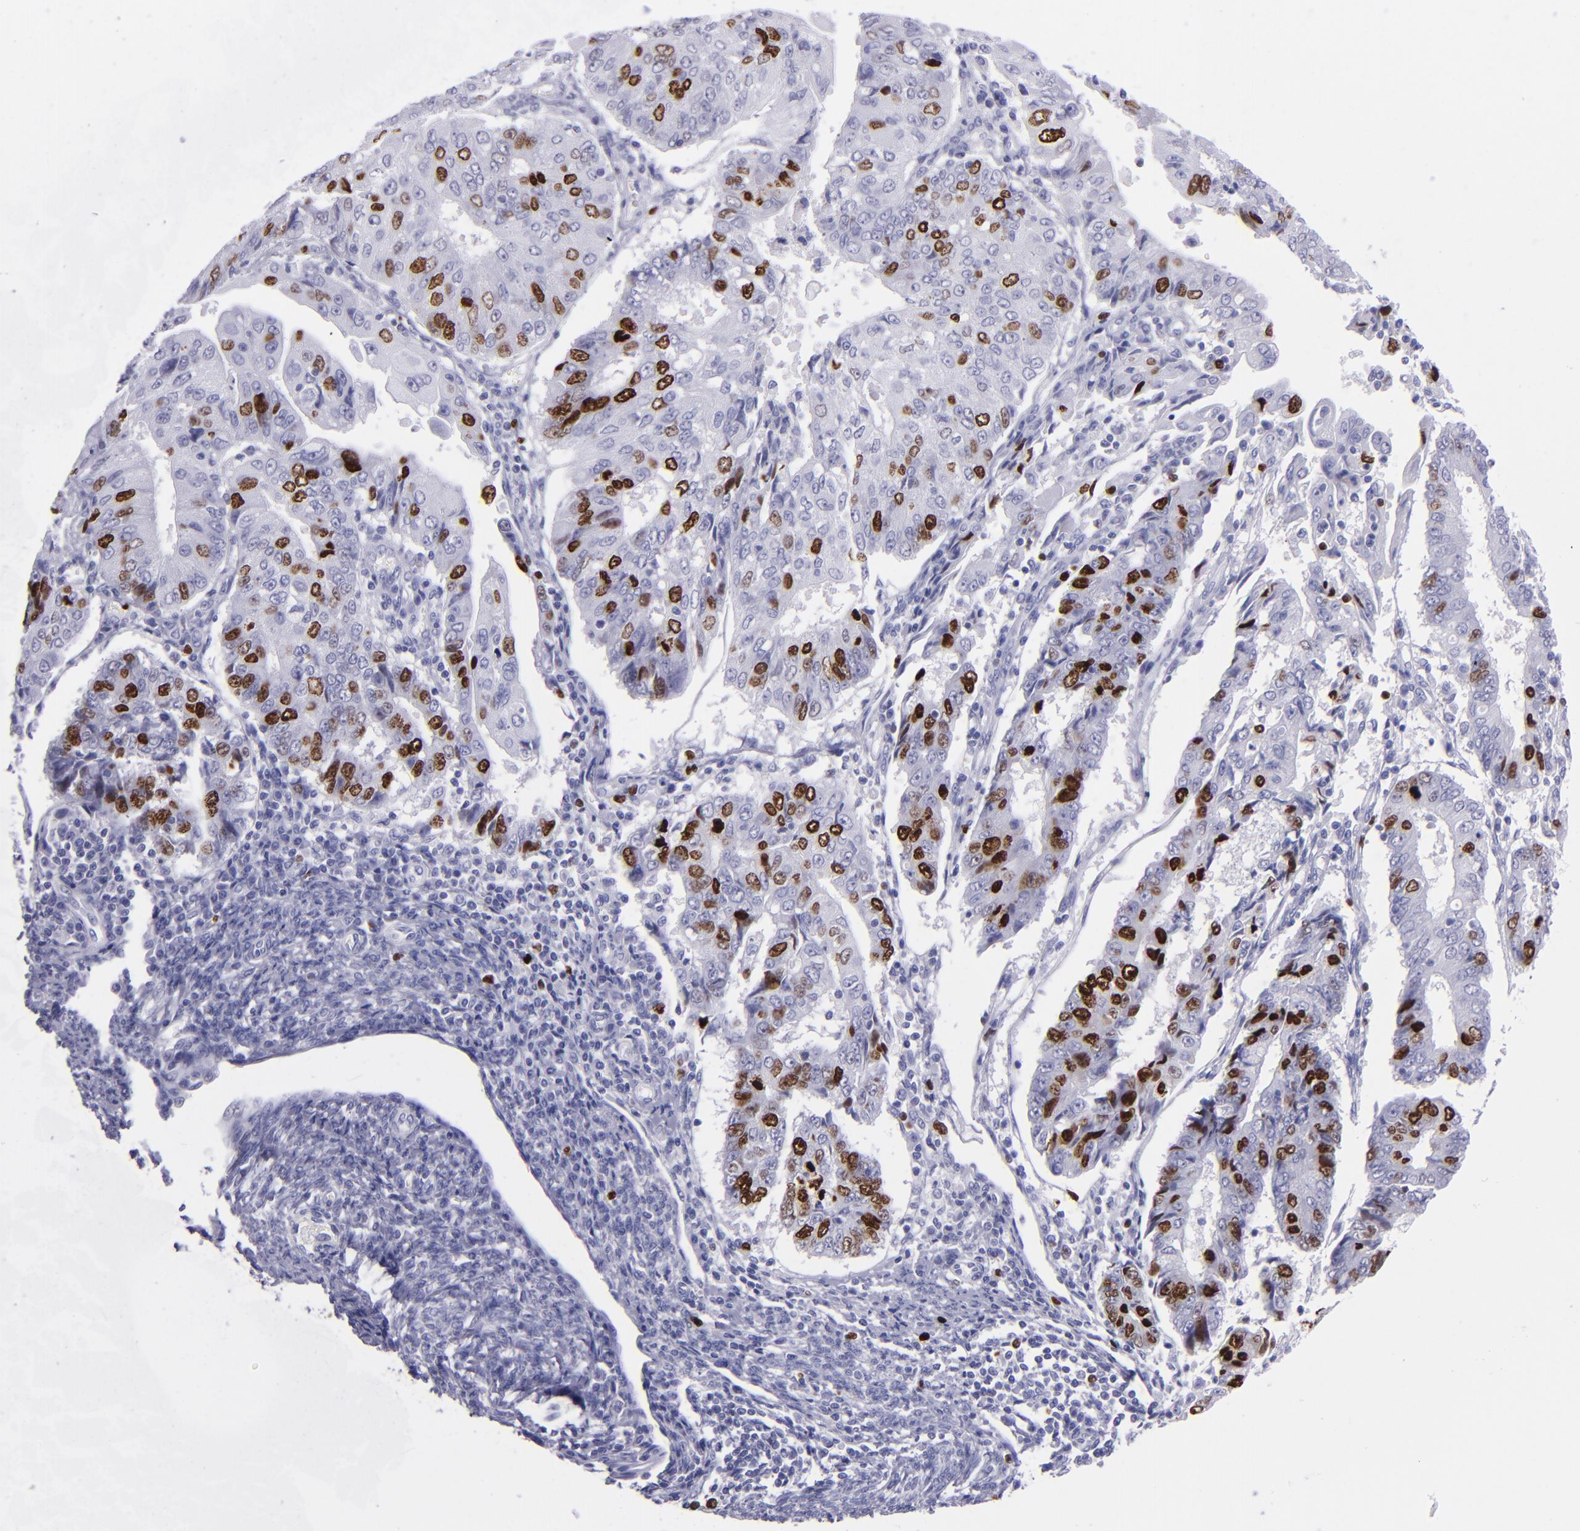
{"staining": {"intensity": "strong", "quantity": "25%-75%", "location": "nuclear"}, "tissue": "endometrial cancer", "cell_type": "Tumor cells", "image_type": "cancer", "snomed": [{"axis": "morphology", "description": "Adenocarcinoma, NOS"}, {"axis": "topography", "description": "Endometrium"}], "caption": "Endometrial cancer stained with immunohistochemistry reveals strong nuclear expression in about 25%-75% of tumor cells.", "gene": "TOP2A", "patient": {"sex": "female", "age": 75}}